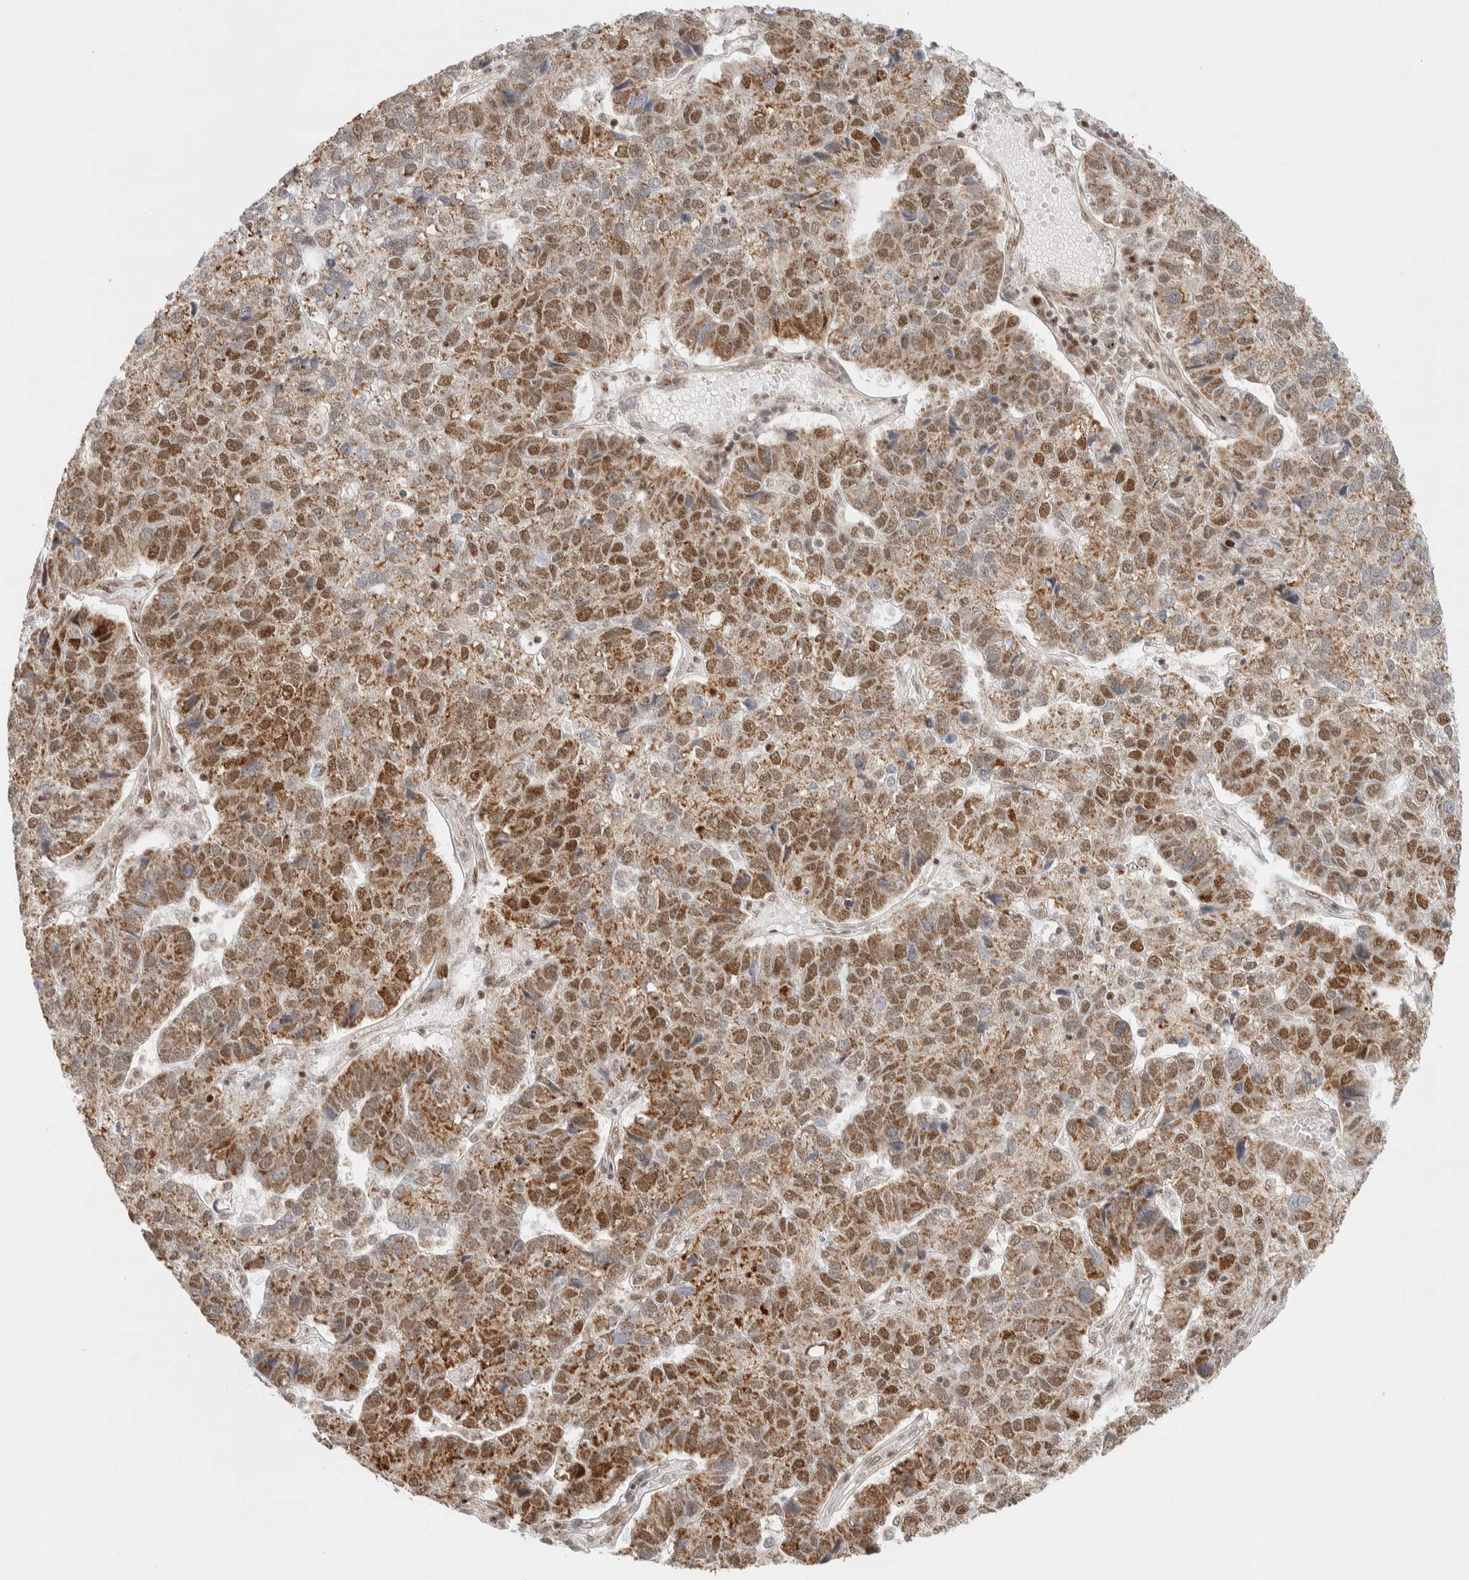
{"staining": {"intensity": "moderate", "quantity": ">75%", "location": "cytoplasmic/membranous,nuclear"}, "tissue": "pancreatic cancer", "cell_type": "Tumor cells", "image_type": "cancer", "snomed": [{"axis": "morphology", "description": "Adenocarcinoma, NOS"}, {"axis": "topography", "description": "Pancreas"}], "caption": "A histopathology image of human pancreatic cancer (adenocarcinoma) stained for a protein demonstrates moderate cytoplasmic/membranous and nuclear brown staining in tumor cells.", "gene": "TSPAN32", "patient": {"sex": "female", "age": 61}}